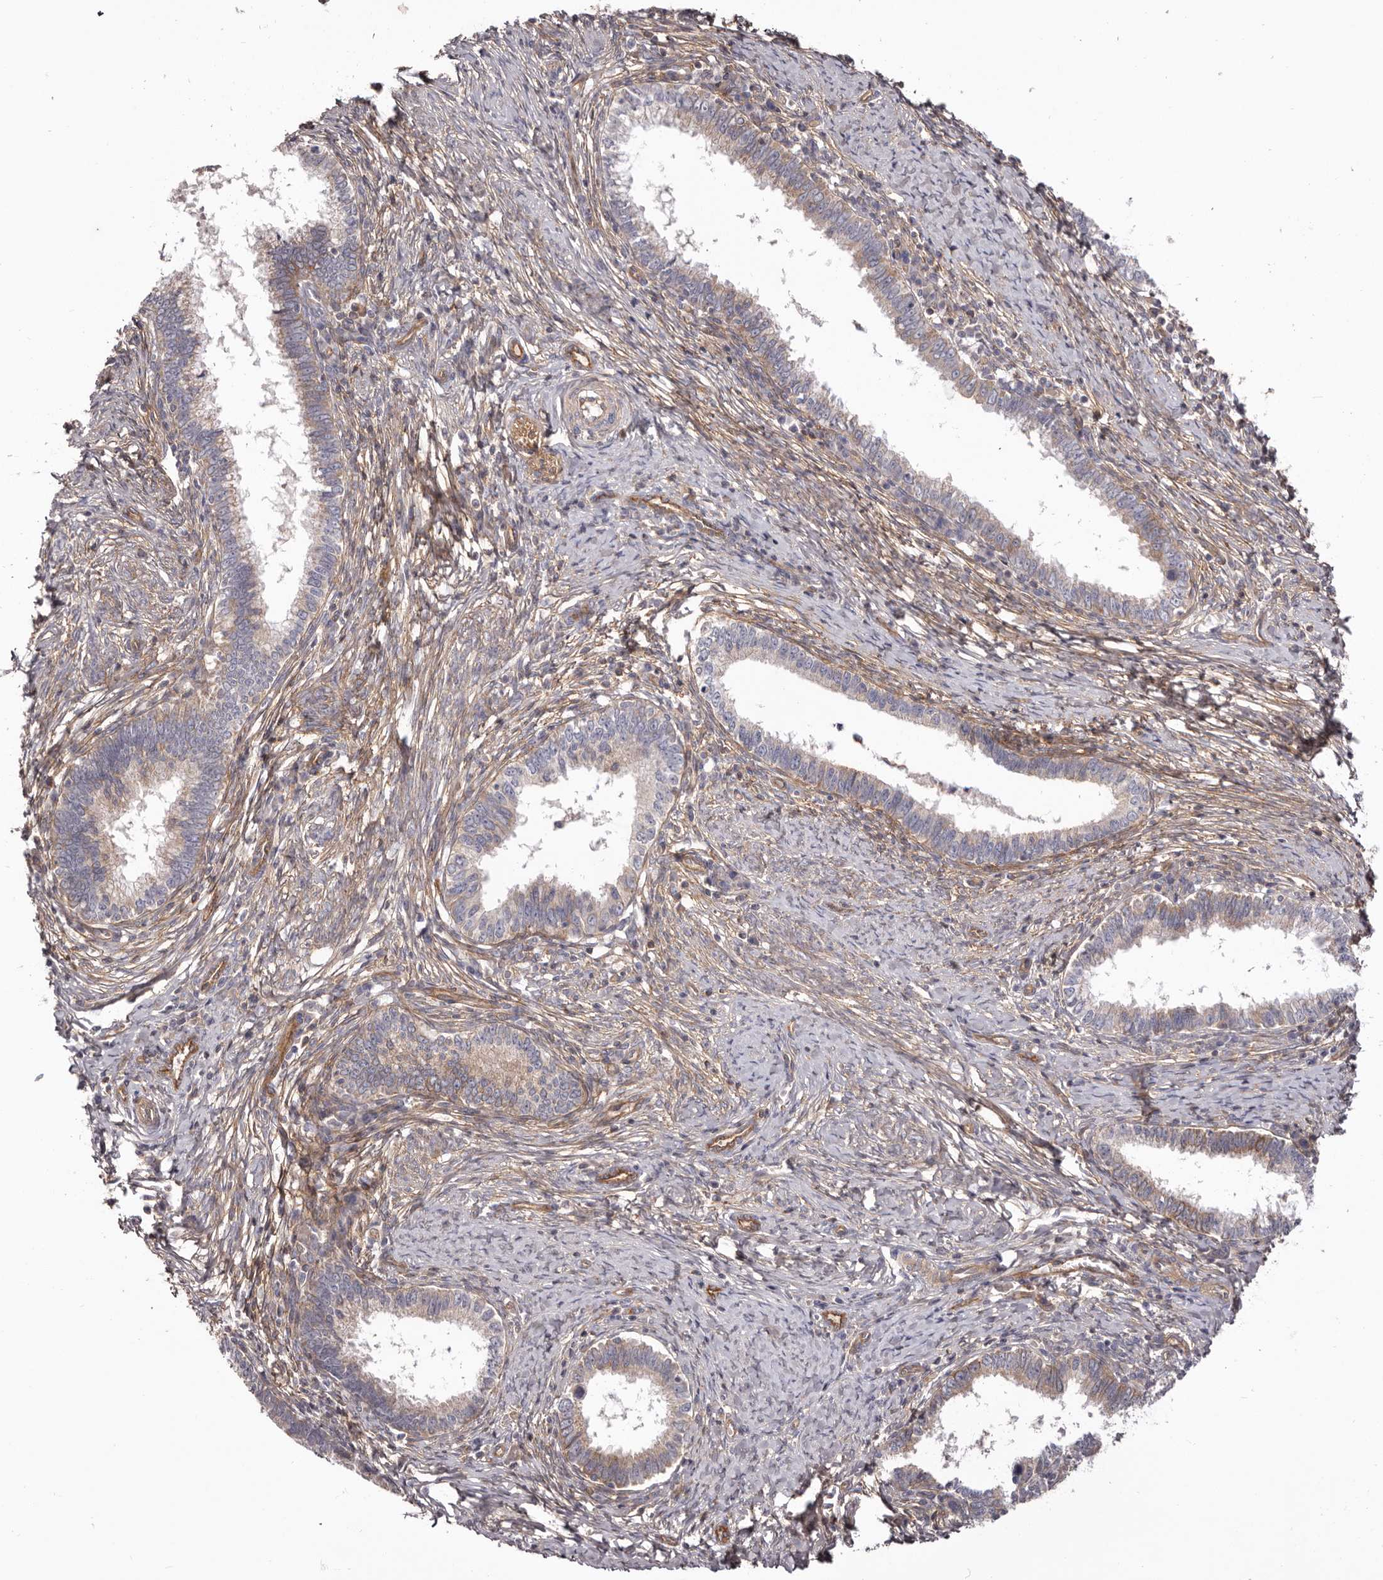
{"staining": {"intensity": "weak", "quantity": "25%-75%", "location": "cytoplasmic/membranous"}, "tissue": "cervical cancer", "cell_type": "Tumor cells", "image_type": "cancer", "snomed": [{"axis": "morphology", "description": "Adenocarcinoma, NOS"}, {"axis": "topography", "description": "Cervix"}], "caption": "Cervical cancer (adenocarcinoma) tissue shows weak cytoplasmic/membranous positivity in approximately 25%-75% of tumor cells", "gene": "DMRT2", "patient": {"sex": "female", "age": 36}}